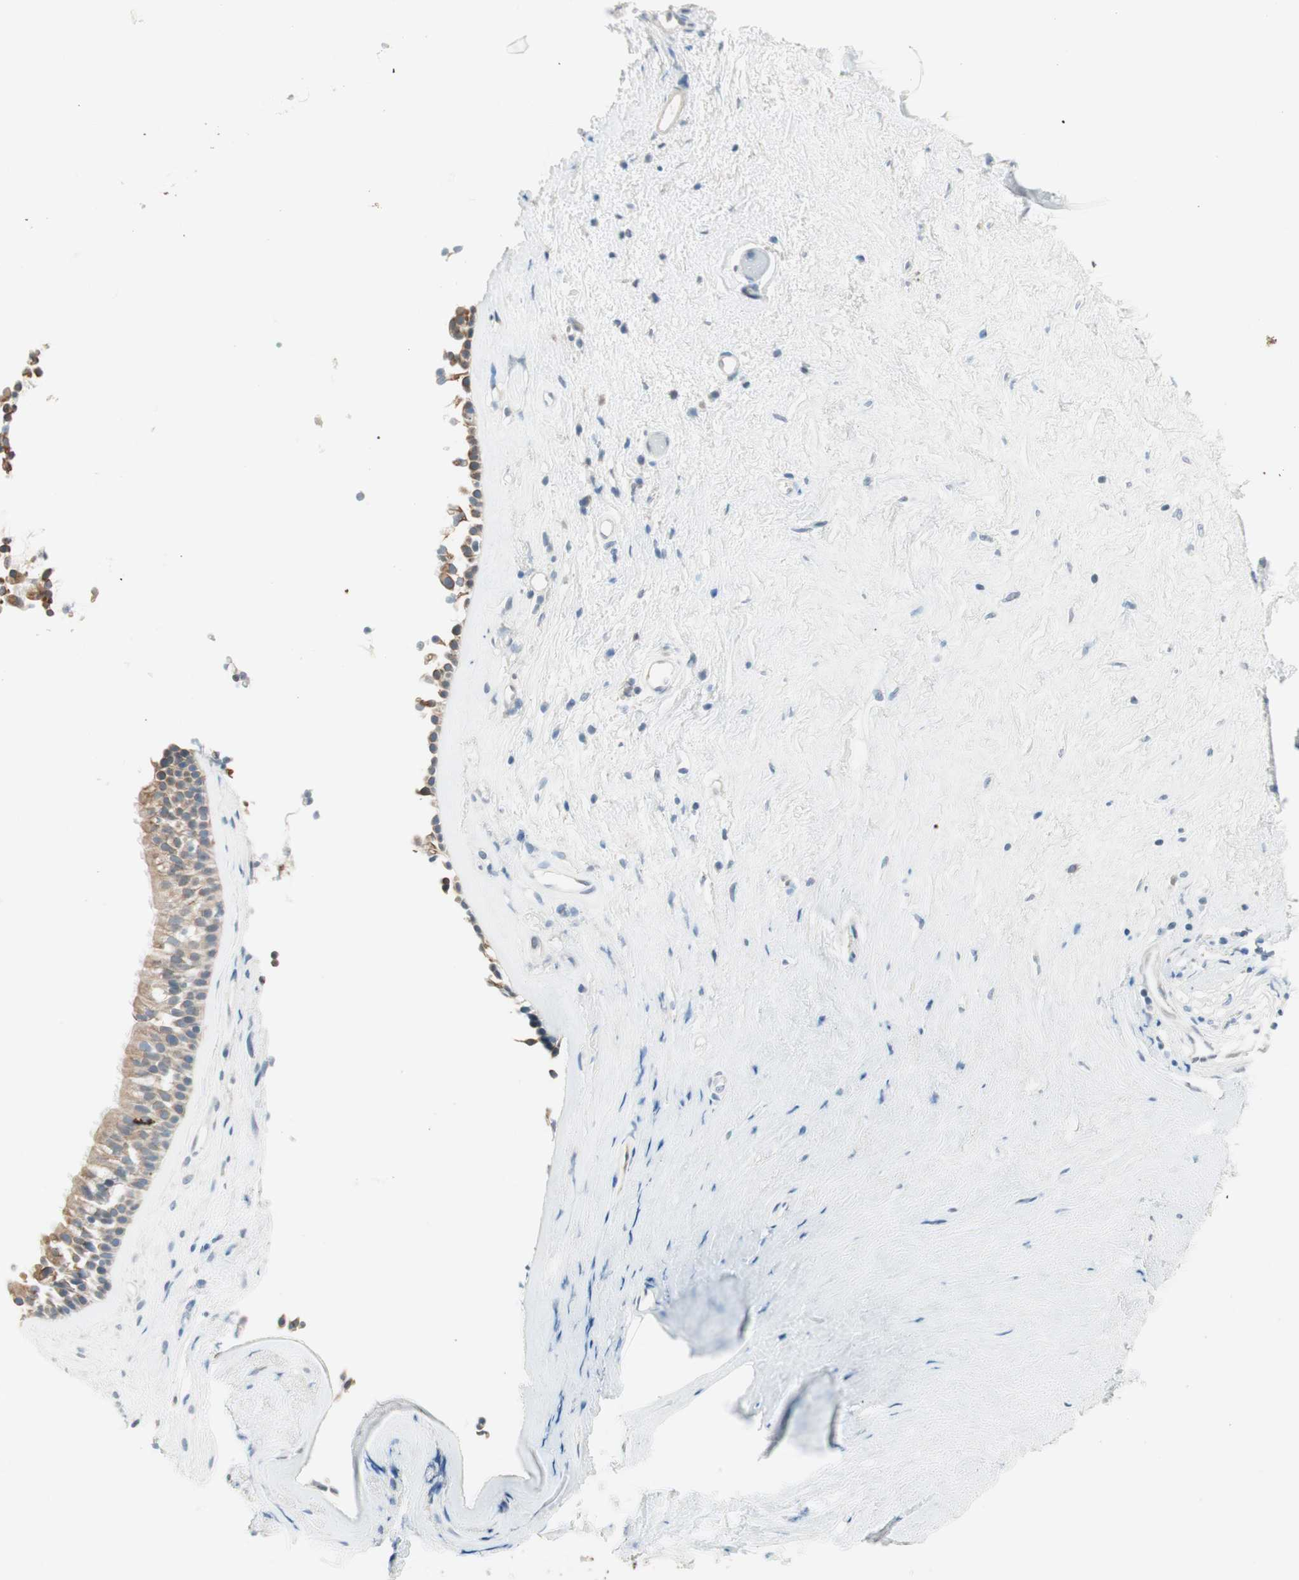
{"staining": {"intensity": "moderate", "quantity": ">75%", "location": "cytoplasmic/membranous"}, "tissue": "nasopharynx", "cell_type": "Respiratory epithelial cells", "image_type": "normal", "snomed": [{"axis": "morphology", "description": "Normal tissue, NOS"}, {"axis": "morphology", "description": "Inflammation, NOS"}, {"axis": "topography", "description": "Nasopharynx"}], "caption": "High-power microscopy captured an immunohistochemistry histopathology image of normal nasopharynx, revealing moderate cytoplasmic/membranous positivity in approximately >75% of respiratory epithelial cells.", "gene": "GNAO1", "patient": {"sex": "male", "age": 48}}